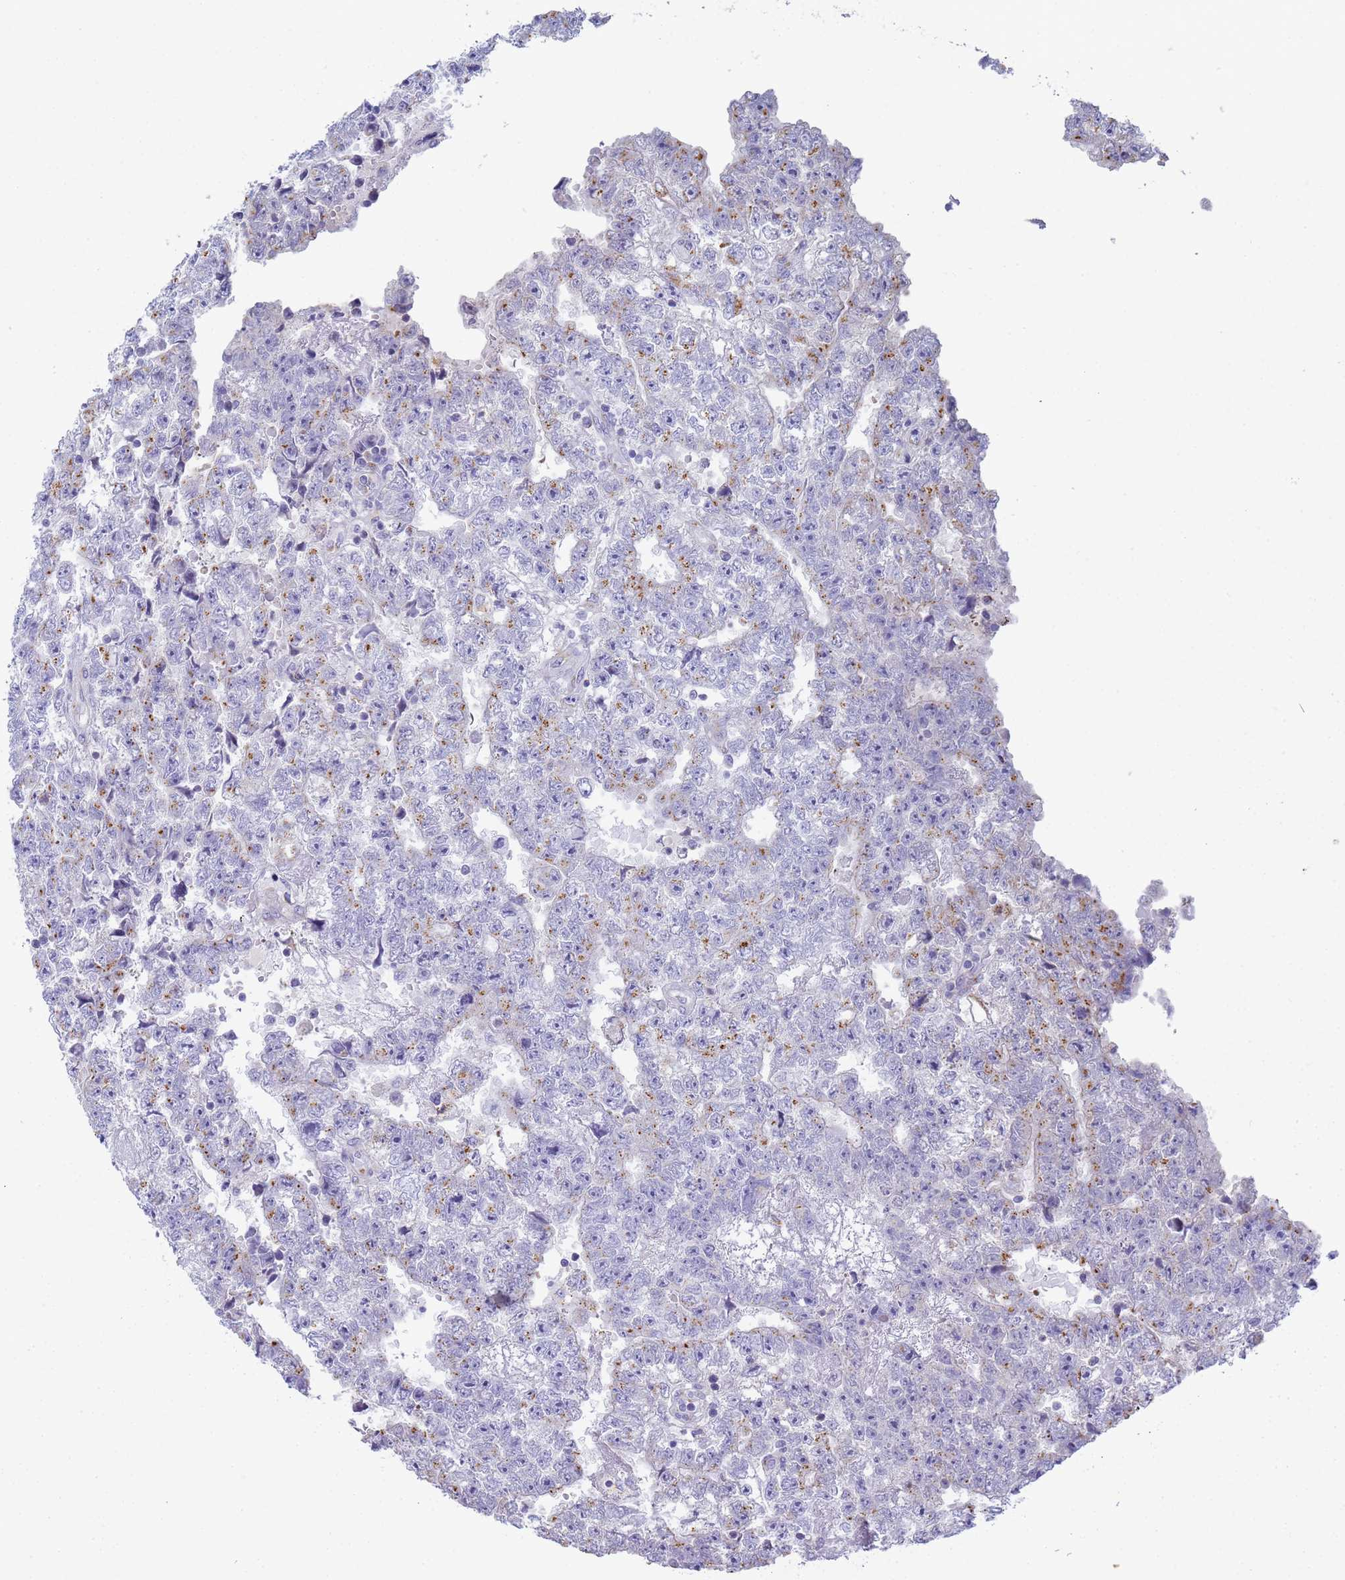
{"staining": {"intensity": "moderate", "quantity": "25%-75%", "location": "cytoplasmic/membranous"}, "tissue": "testis cancer", "cell_type": "Tumor cells", "image_type": "cancer", "snomed": [{"axis": "morphology", "description": "Carcinoma, Embryonal, NOS"}, {"axis": "topography", "description": "Testis"}], "caption": "Brown immunohistochemical staining in testis embryonal carcinoma demonstrates moderate cytoplasmic/membranous expression in approximately 25%-75% of tumor cells. Nuclei are stained in blue.", "gene": "CR1", "patient": {"sex": "male", "age": 25}}